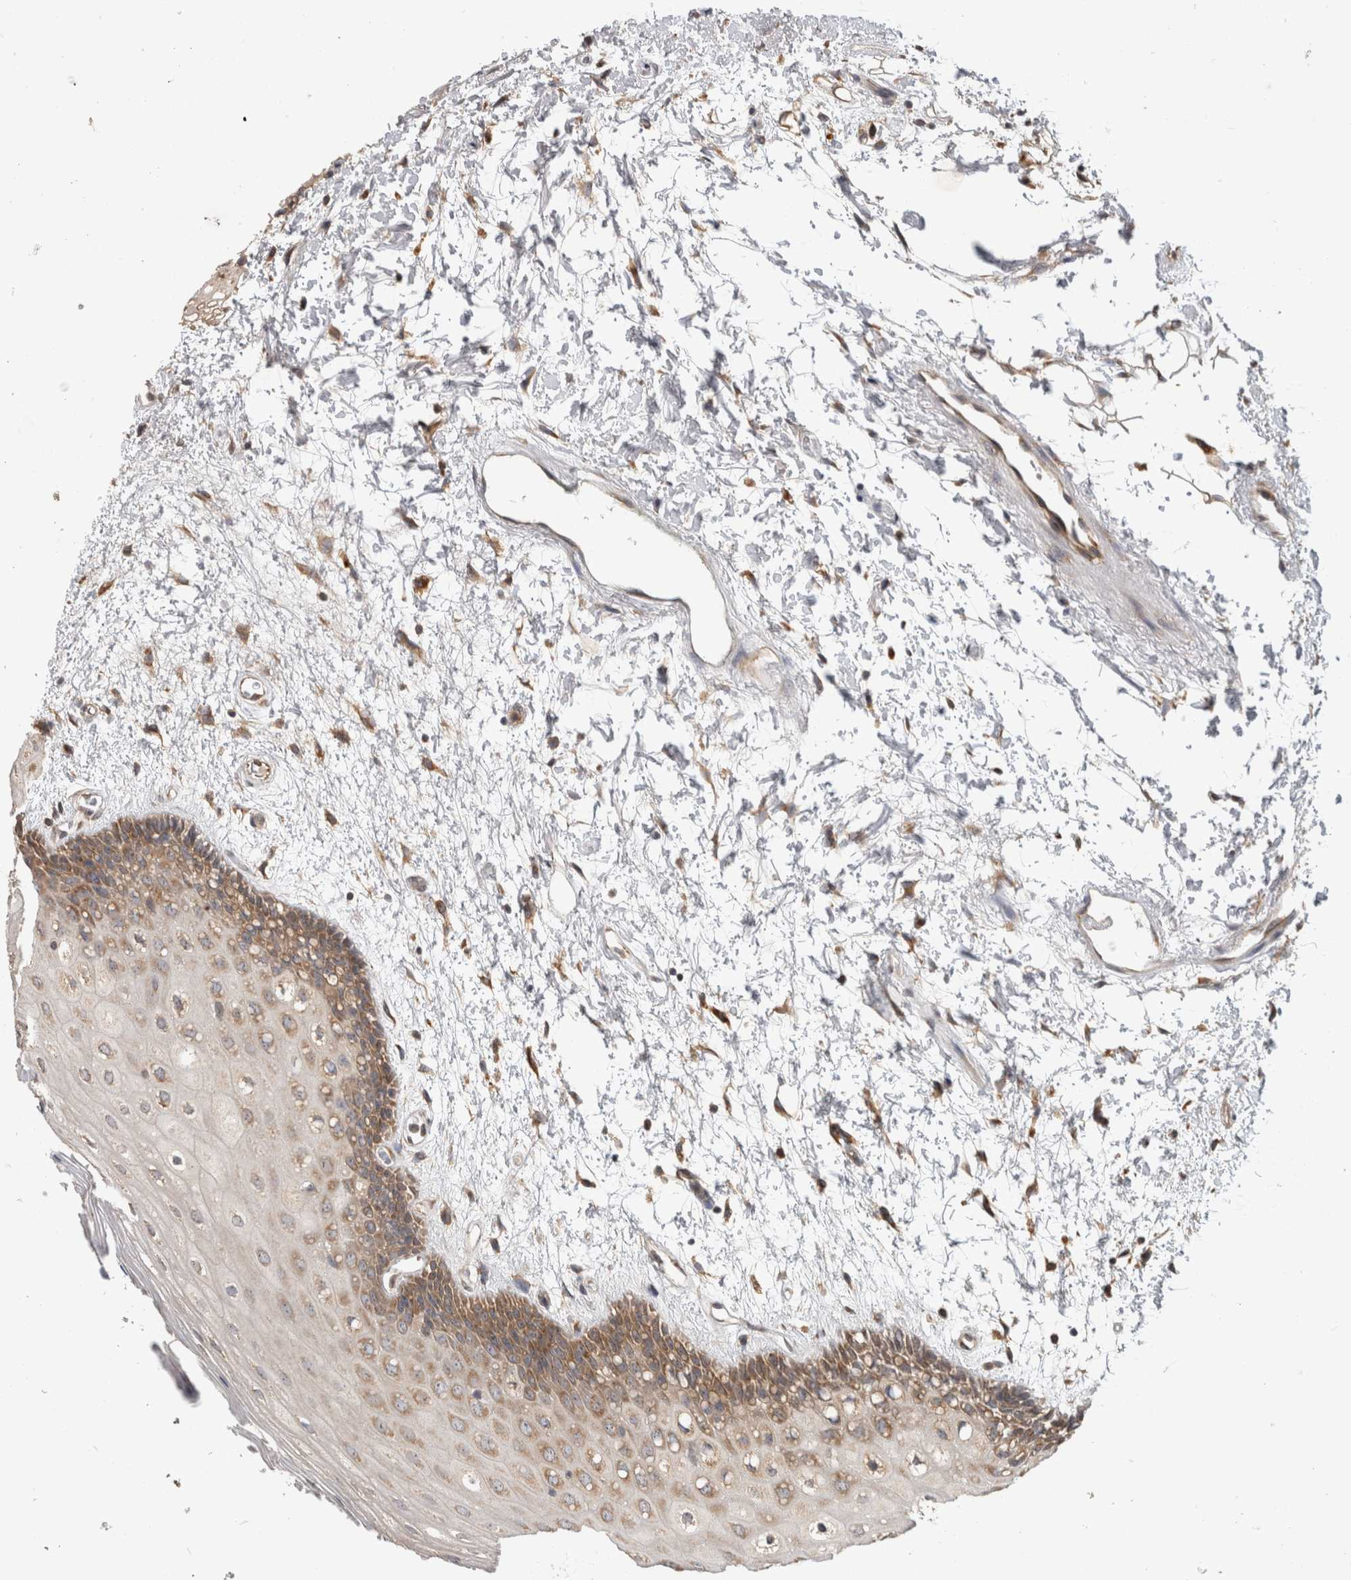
{"staining": {"intensity": "moderate", "quantity": "25%-75%", "location": "cytoplasmic/membranous"}, "tissue": "oral mucosa", "cell_type": "Squamous epithelial cells", "image_type": "normal", "snomed": [{"axis": "morphology", "description": "Normal tissue, NOS"}, {"axis": "topography", "description": "Skeletal muscle"}, {"axis": "topography", "description": "Oral tissue"}, {"axis": "topography", "description": "Peripheral nerve tissue"}], "caption": "Immunohistochemical staining of benign oral mucosa demonstrates medium levels of moderate cytoplasmic/membranous staining in approximately 25%-75% of squamous epithelial cells. The staining was performed using DAB to visualize the protein expression in brown, while the nuclei were stained in blue with hematoxylin (Magnification: 20x).", "gene": "ATXN2", "patient": {"sex": "female", "age": 84}}